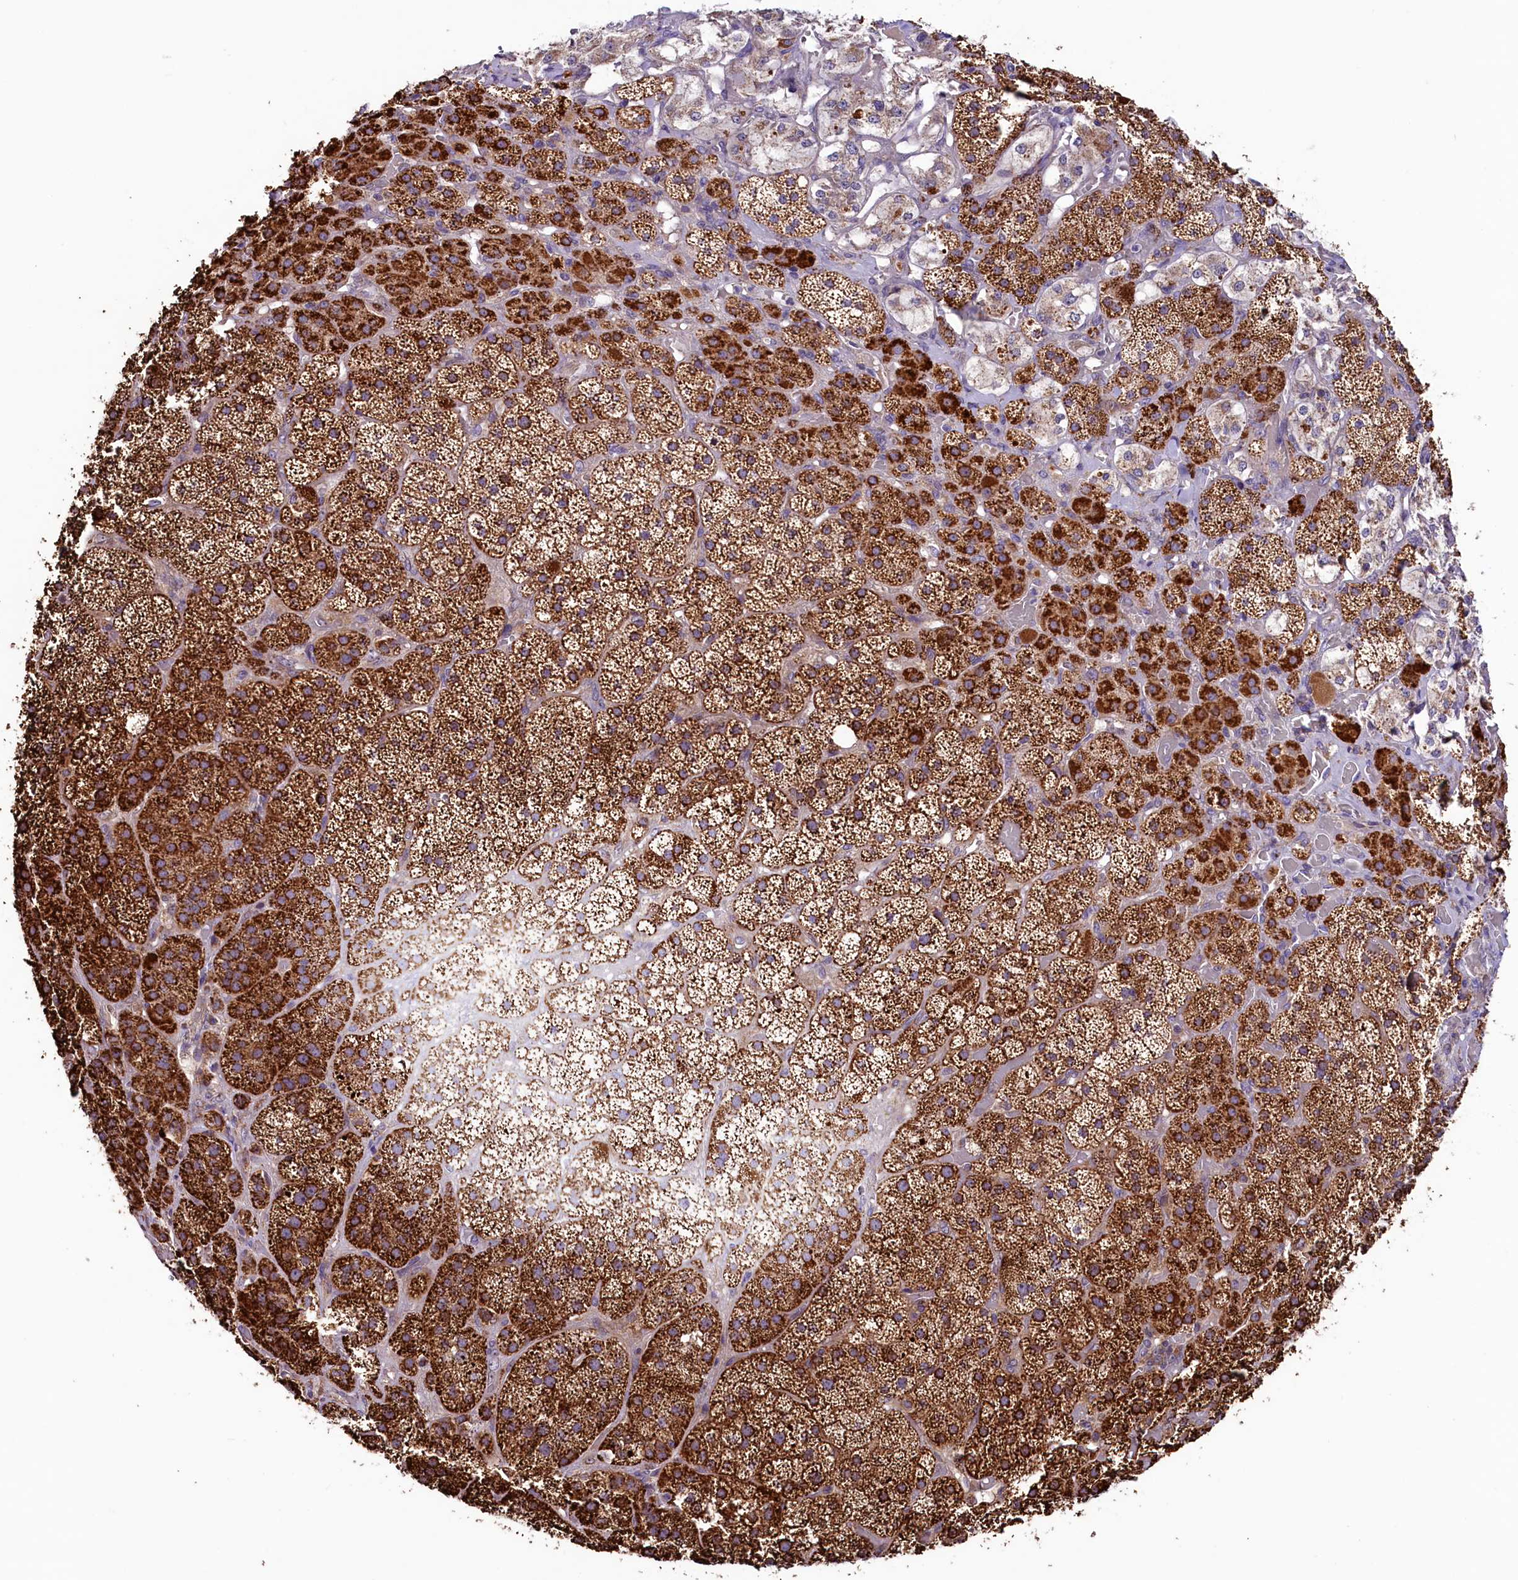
{"staining": {"intensity": "strong", "quantity": ">75%", "location": "cytoplasmic/membranous"}, "tissue": "adrenal gland", "cell_type": "Glandular cells", "image_type": "normal", "snomed": [{"axis": "morphology", "description": "Normal tissue, NOS"}, {"axis": "topography", "description": "Adrenal gland"}], "caption": "Immunohistochemical staining of normal human adrenal gland shows strong cytoplasmic/membranous protein staining in about >75% of glandular cells.", "gene": "STARD5", "patient": {"sex": "male", "age": 57}}